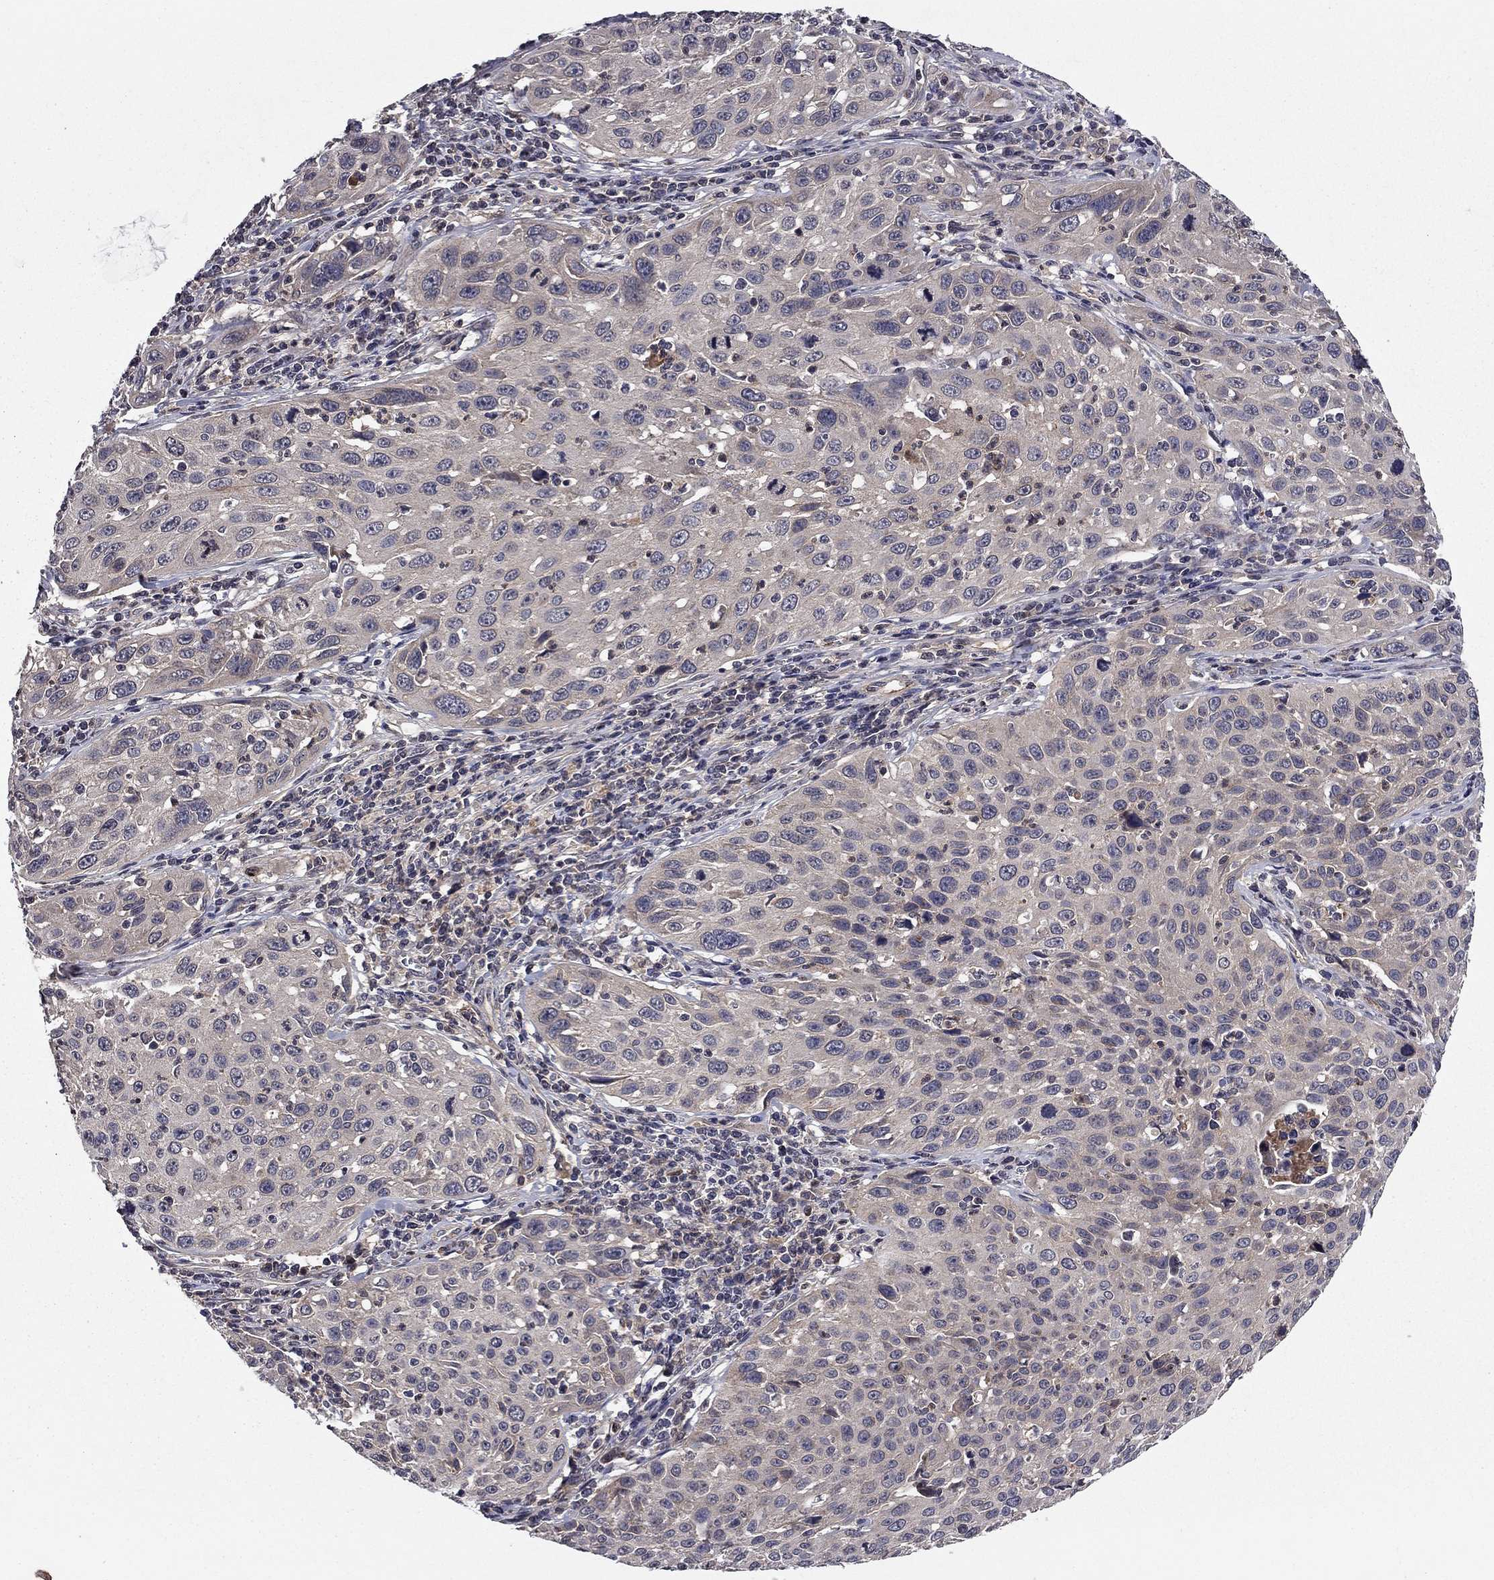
{"staining": {"intensity": "weak", "quantity": "<25%", "location": "cytoplasmic/membranous"}, "tissue": "cervical cancer", "cell_type": "Tumor cells", "image_type": "cancer", "snomed": [{"axis": "morphology", "description": "Squamous cell carcinoma, NOS"}, {"axis": "topography", "description": "Cervix"}], "caption": "Immunohistochemical staining of cervical squamous cell carcinoma reveals no significant staining in tumor cells.", "gene": "PROS1", "patient": {"sex": "female", "age": 26}}